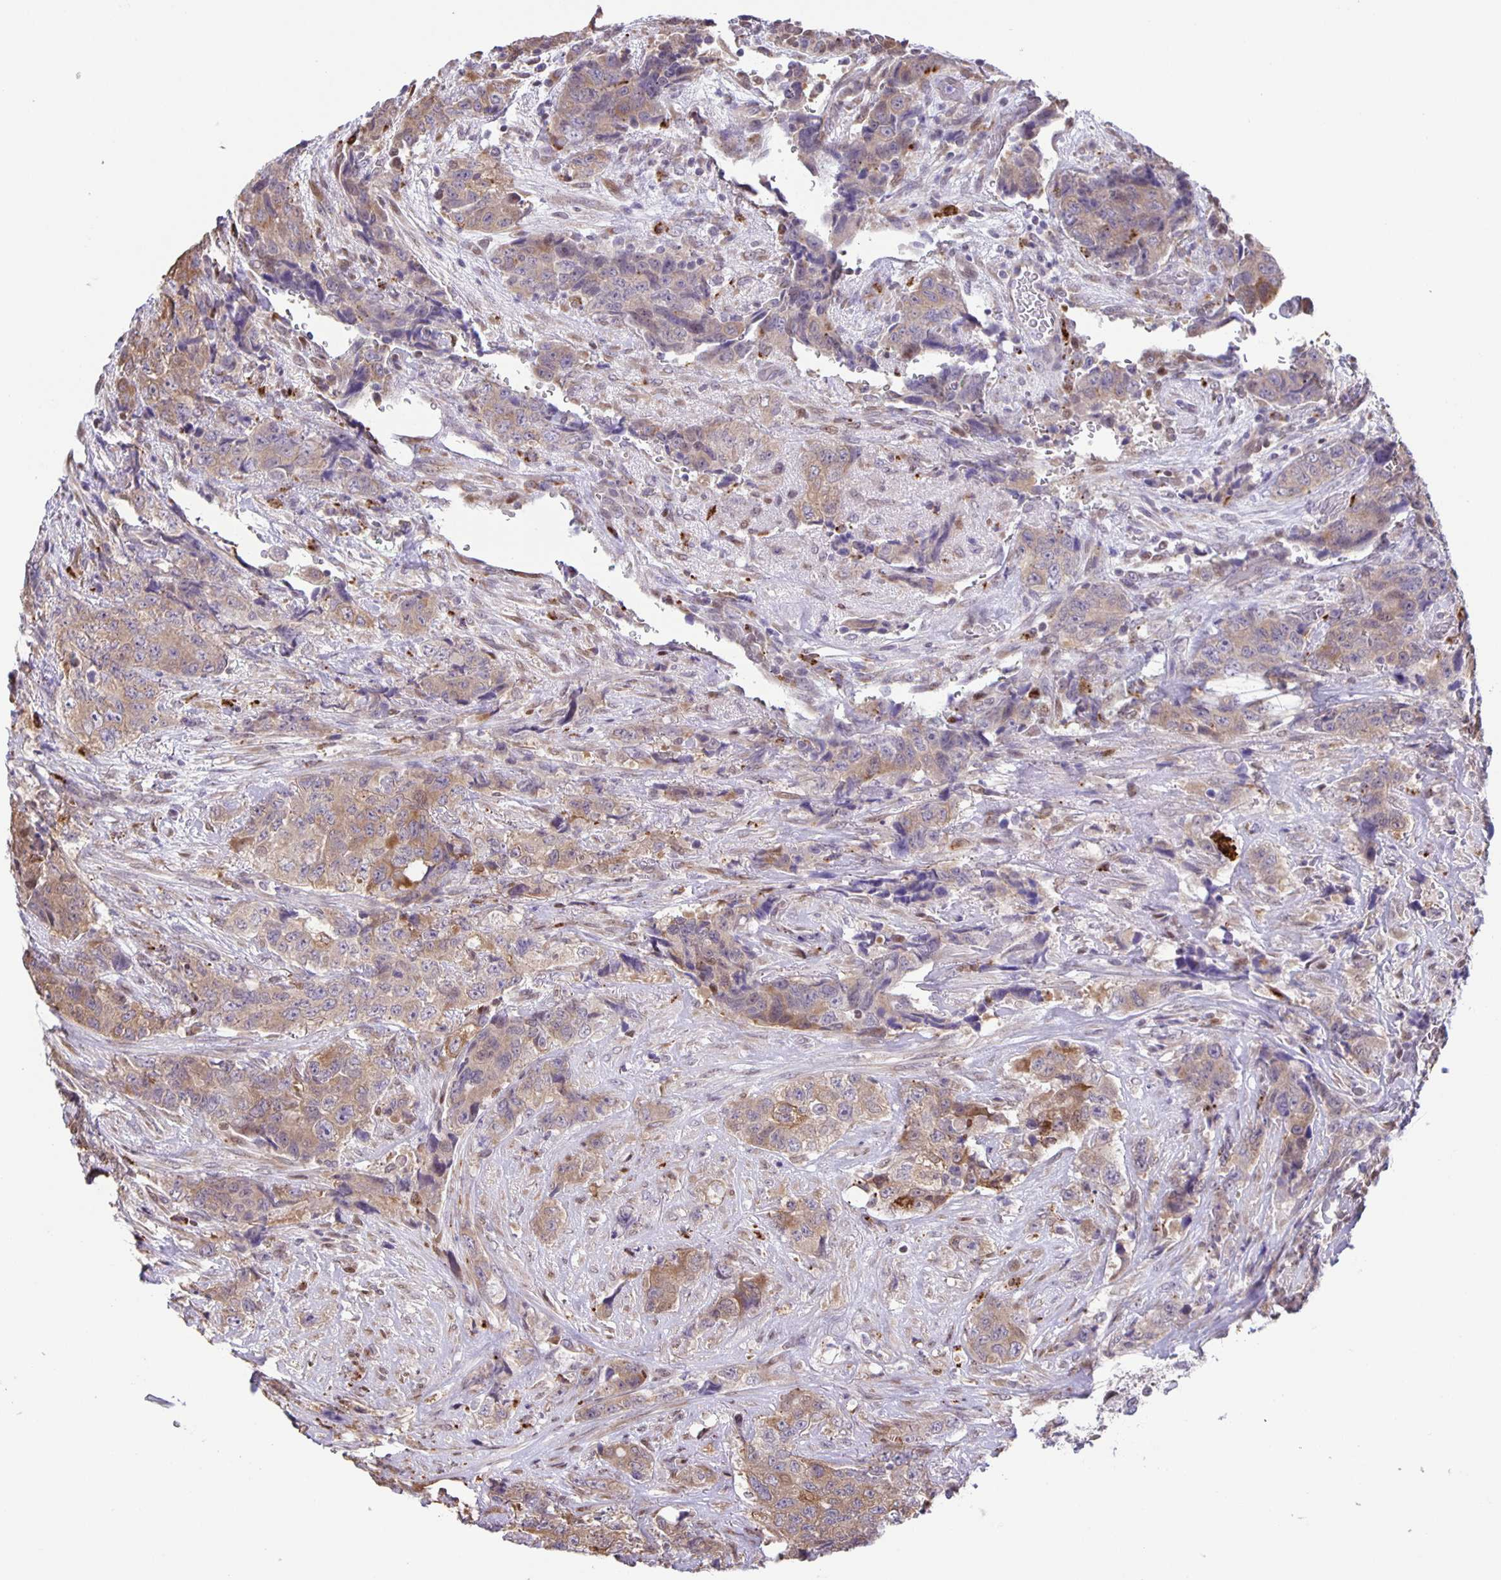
{"staining": {"intensity": "weak", "quantity": ">75%", "location": "cytoplasmic/membranous"}, "tissue": "urothelial cancer", "cell_type": "Tumor cells", "image_type": "cancer", "snomed": [{"axis": "morphology", "description": "Urothelial carcinoma, High grade"}, {"axis": "topography", "description": "Urinary bladder"}], "caption": "The histopathology image shows immunohistochemical staining of high-grade urothelial carcinoma. There is weak cytoplasmic/membranous positivity is appreciated in about >75% of tumor cells.", "gene": "MAPK12", "patient": {"sex": "female", "age": 78}}